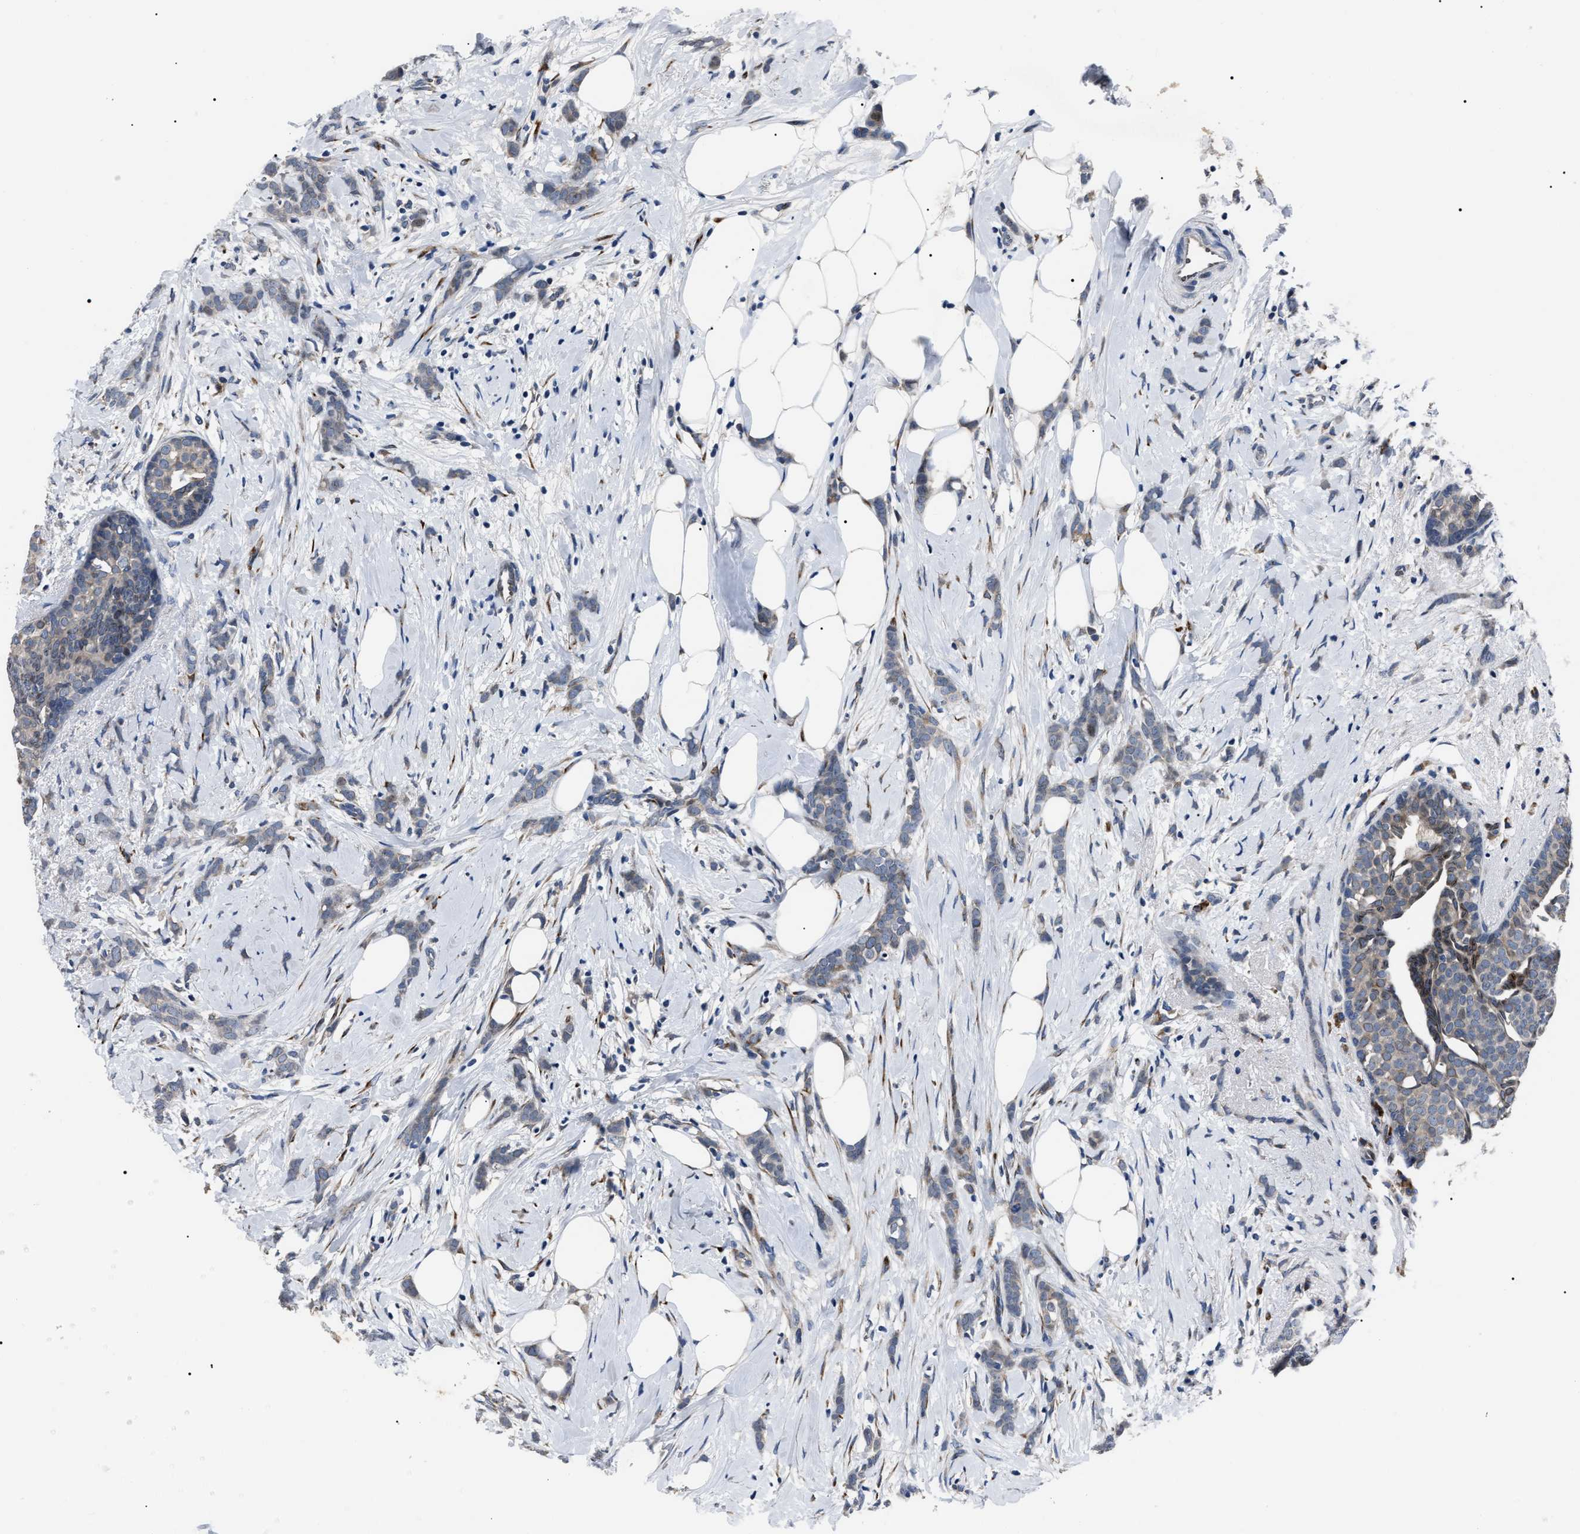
{"staining": {"intensity": "weak", "quantity": ">75%", "location": "cytoplasmic/membranous"}, "tissue": "breast cancer", "cell_type": "Tumor cells", "image_type": "cancer", "snomed": [{"axis": "morphology", "description": "Lobular carcinoma, in situ"}, {"axis": "morphology", "description": "Lobular carcinoma"}, {"axis": "topography", "description": "Breast"}], "caption": "Human breast lobular carcinoma stained for a protein (brown) exhibits weak cytoplasmic/membranous positive staining in approximately >75% of tumor cells.", "gene": "LRRC14", "patient": {"sex": "female", "age": 41}}